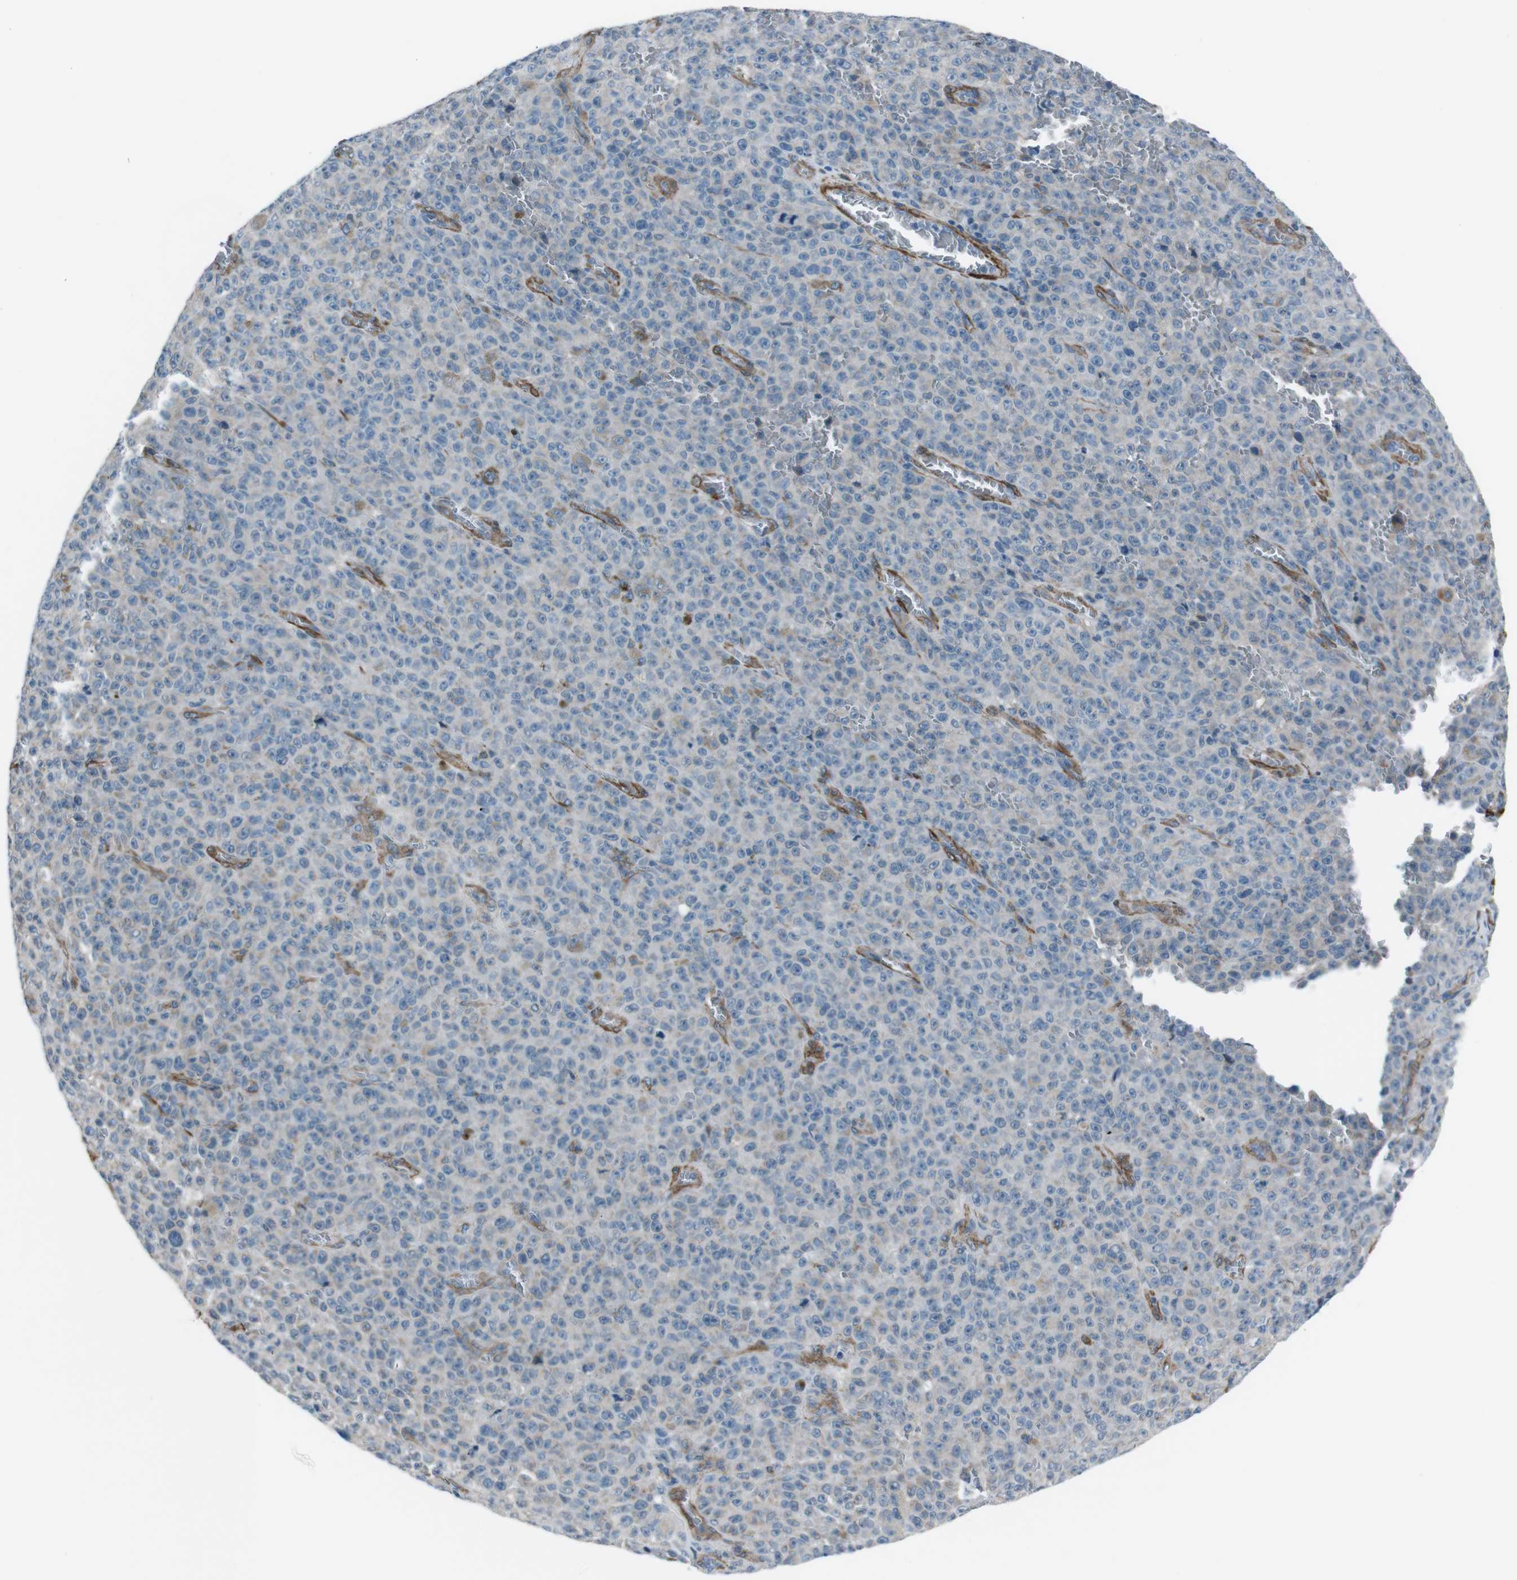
{"staining": {"intensity": "moderate", "quantity": "<25%", "location": "cytoplasmic/membranous"}, "tissue": "melanoma", "cell_type": "Tumor cells", "image_type": "cancer", "snomed": [{"axis": "morphology", "description": "Malignant melanoma, NOS"}, {"axis": "topography", "description": "Skin"}], "caption": "This is a photomicrograph of immunohistochemistry staining of melanoma, which shows moderate expression in the cytoplasmic/membranous of tumor cells.", "gene": "PDLIM5", "patient": {"sex": "female", "age": 82}}